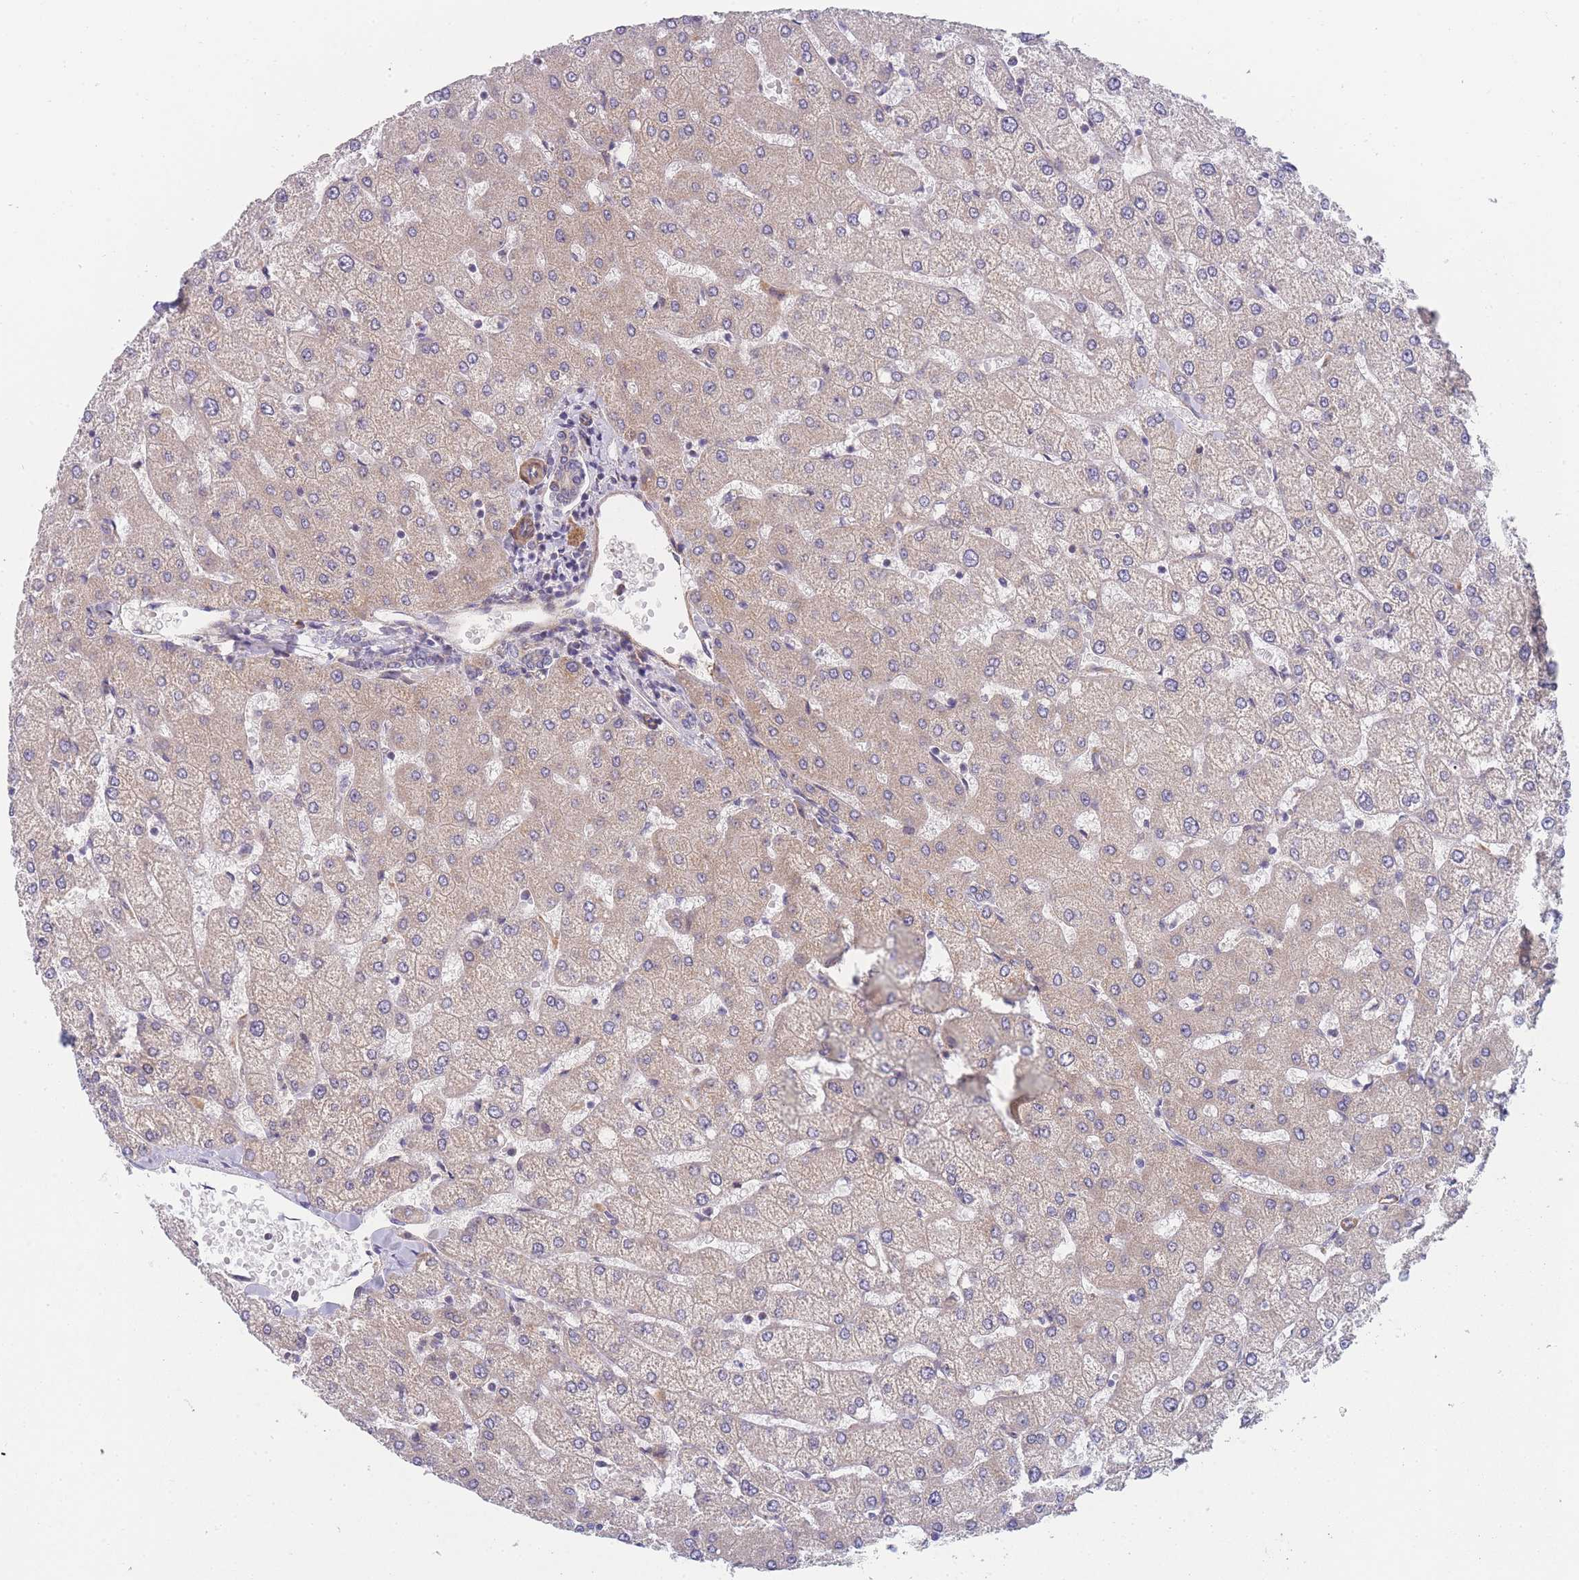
{"staining": {"intensity": "weak", "quantity": "<25%", "location": "cytoplasmic/membranous"}, "tissue": "liver", "cell_type": "Cholangiocytes", "image_type": "normal", "snomed": [{"axis": "morphology", "description": "Normal tissue, NOS"}, {"axis": "topography", "description": "Liver"}], "caption": "This is an IHC image of normal human liver. There is no staining in cholangiocytes.", "gene": "MTRES1", "patient": {"sex": "female", "age": 54}}